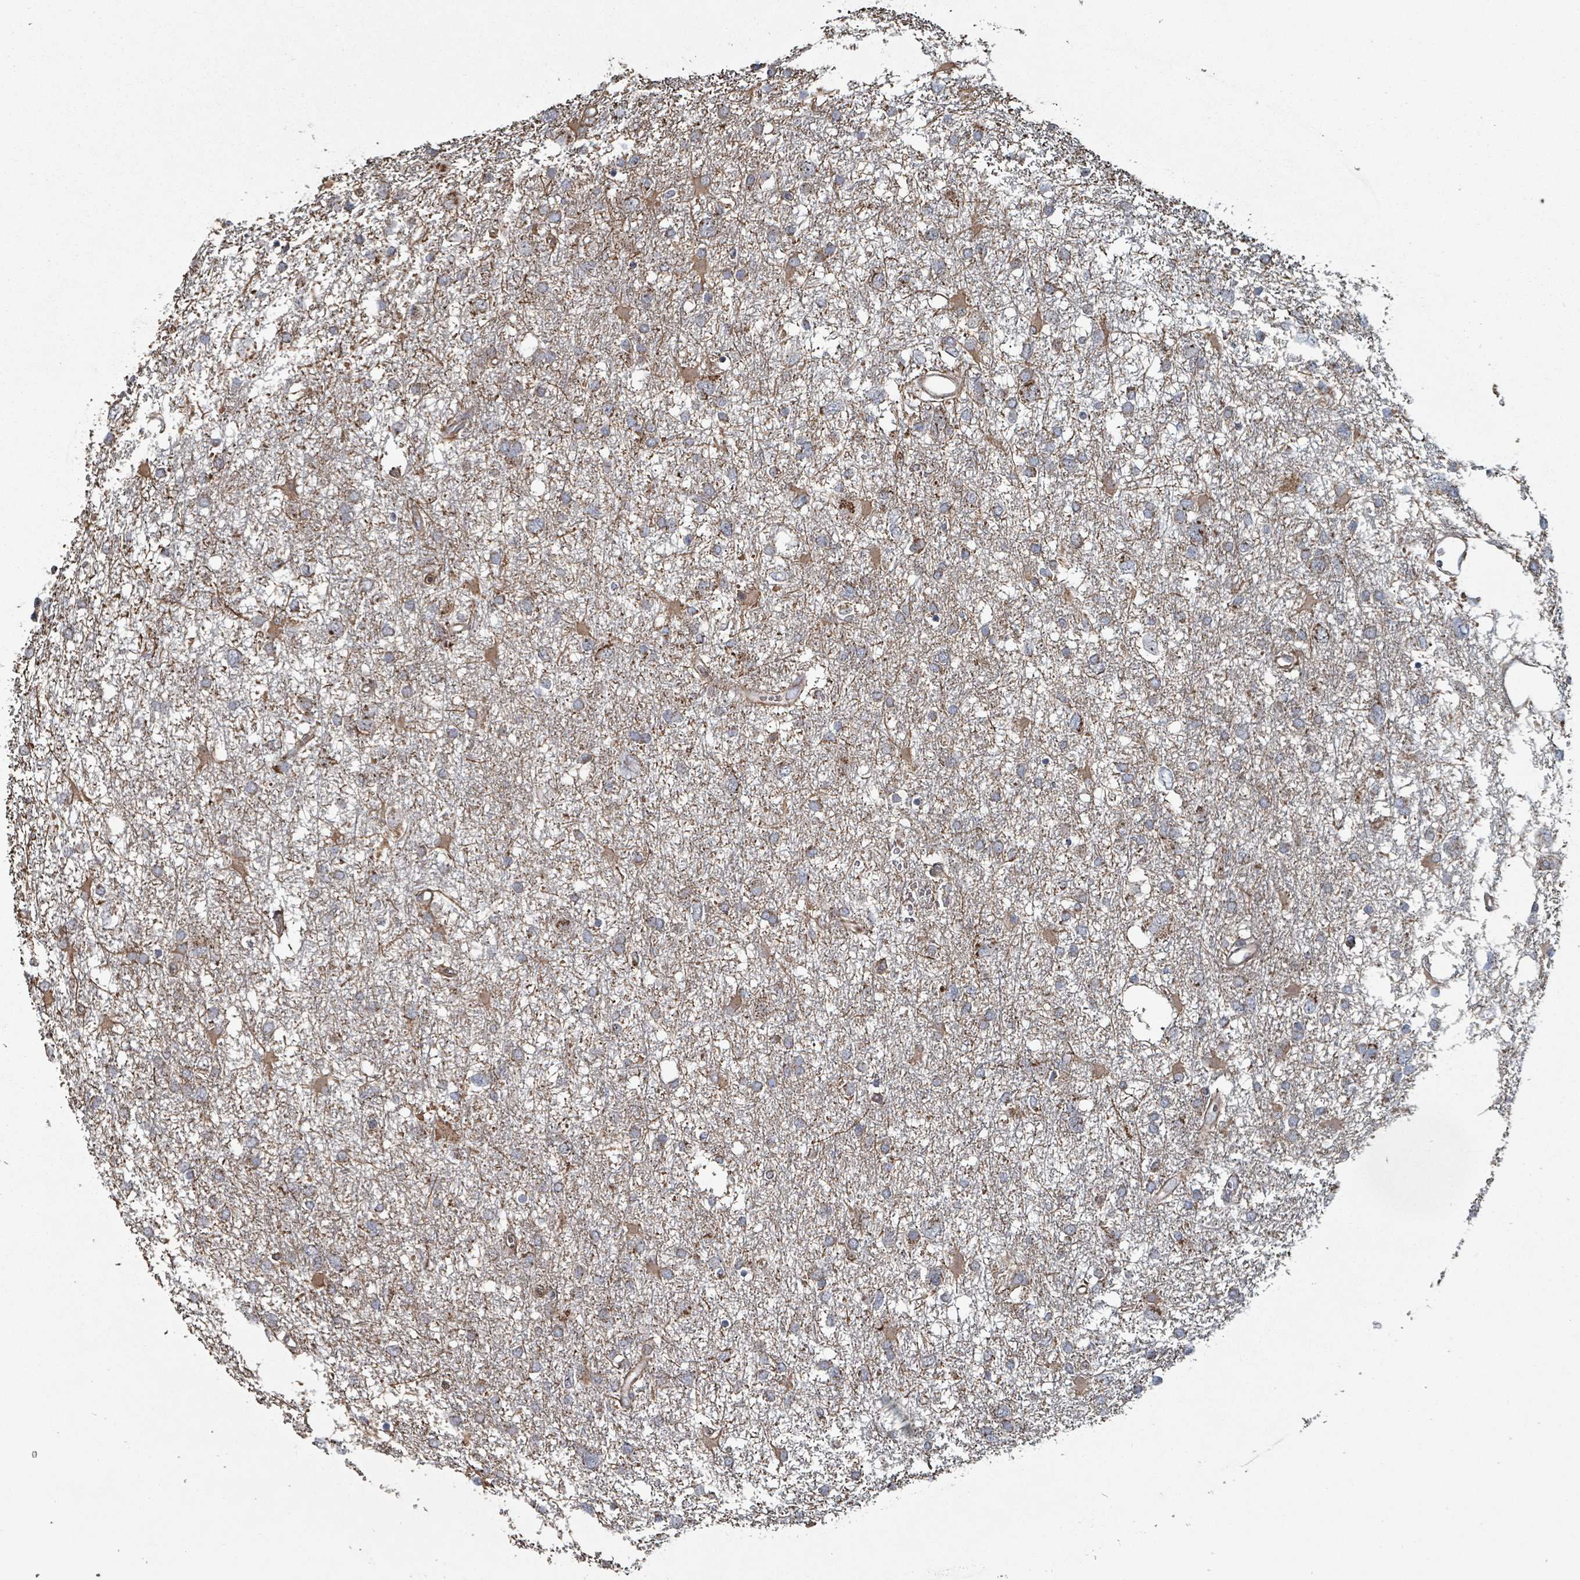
{"staining": {"intensity": "moderate", "quantity": "<25%", "location": "cytoplasmic/membranous"}, "tissue": "glioma", "cell_type": "Tumor cells", "image_type": "cancer", "snomed": [{"axis": "morphology", "description": "Glioma, malignant, High grade"}, {"axis": "topography", "description": "Brain"}], "caption": "Protein staining displays moderate cytoplasmic/membranous expression in about <25% of tumor cells in glioma.", "gene": "MRPL4", "patient": {"sex": "male", "age": 61}}